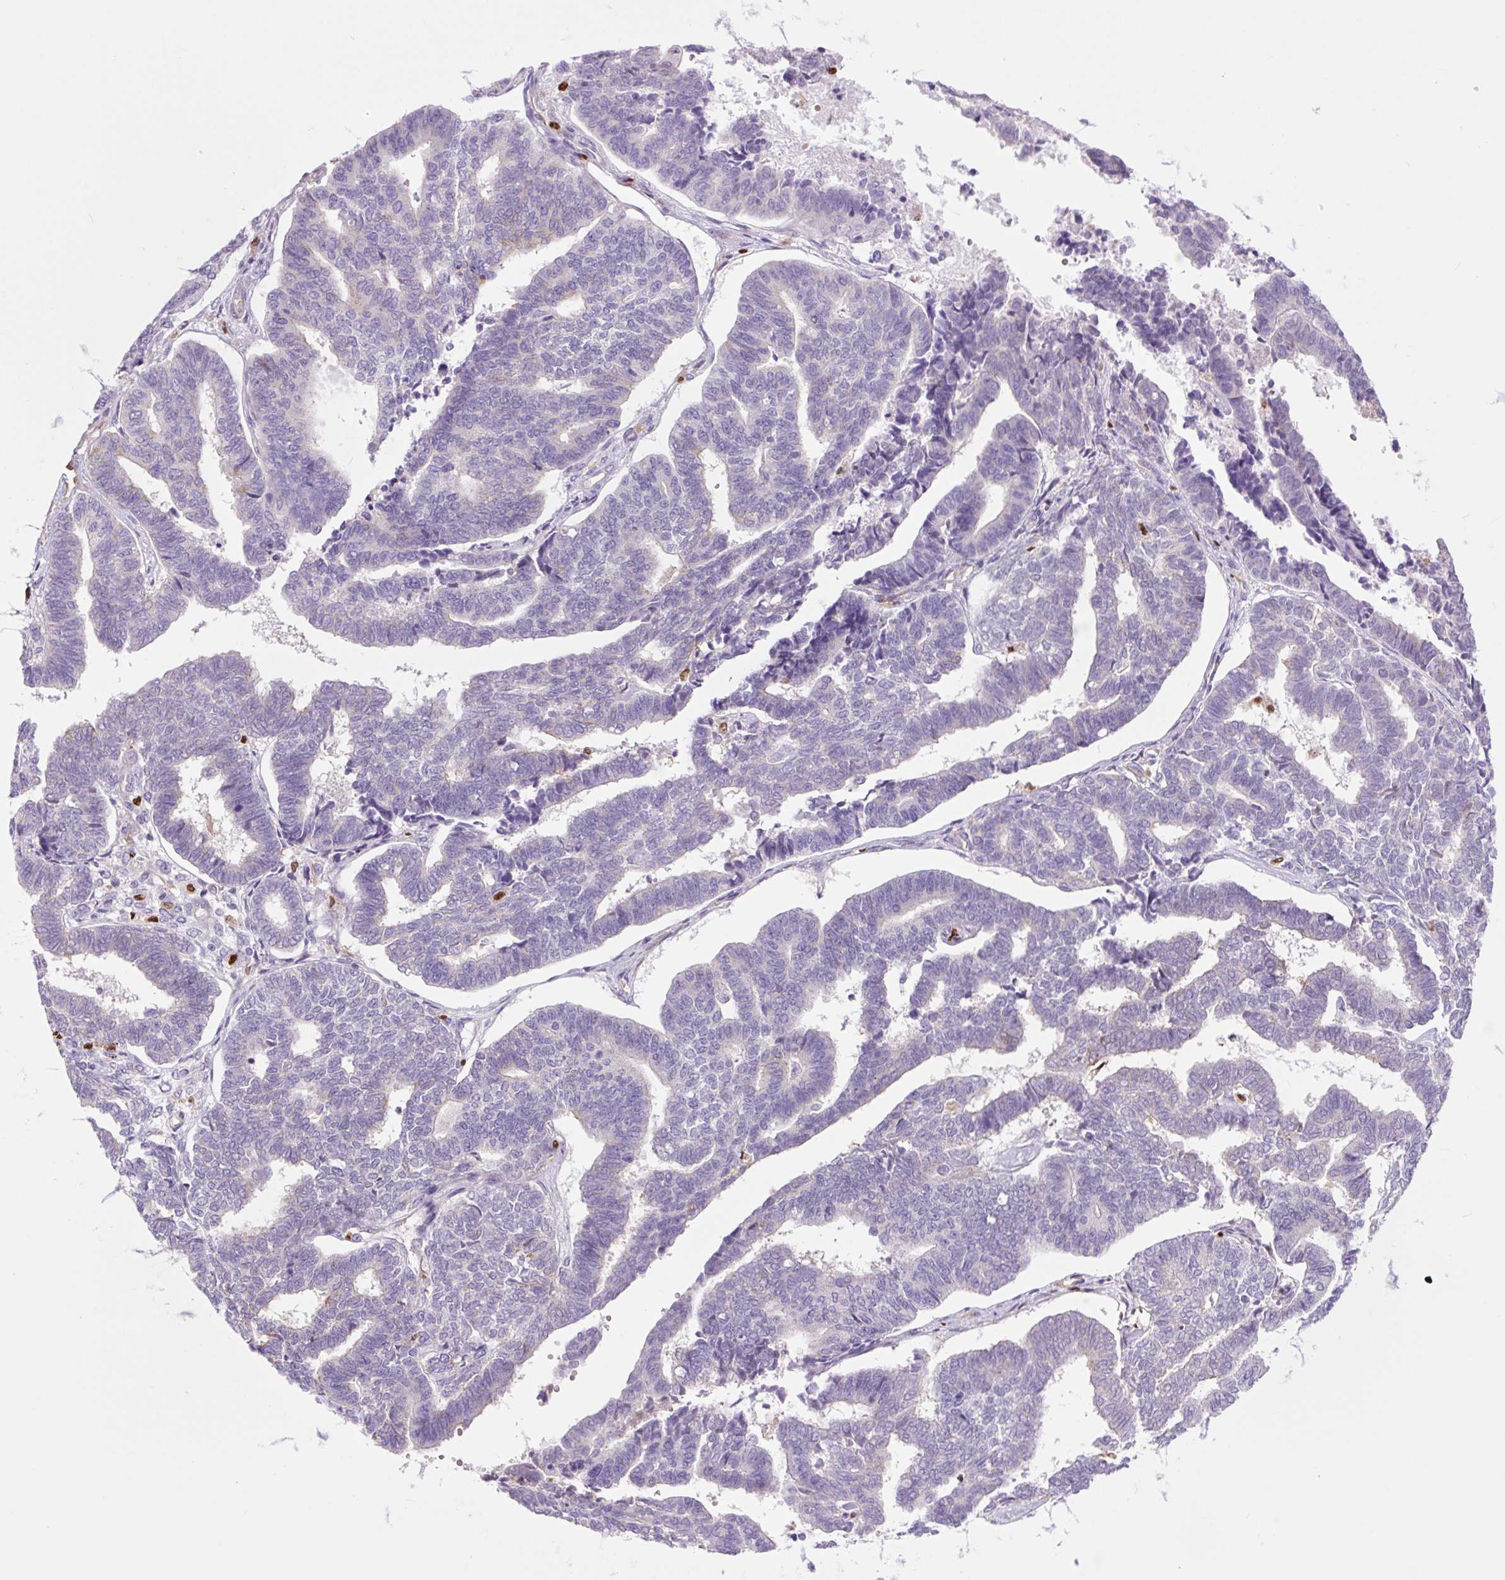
{"staining": {"intensity": "negative", "quantity": "none", "location": "none"}, "tissue": "endometrial cancer", "cell_type": "Tumor cells", "image_type": "cancer", "snomed": [{"axis": "morphology", "description": "Adenocarcinoma, NOS"}, {"axis": "topography", "description": "Endometrium"}], "caption": "IHC image of human endometrial cancer (adenocarcinoma) stained for a protein (brown), which displays no staining in tumor cells.", "gene": "SPI1", "patient": {"sex": "female", "age": 70}}